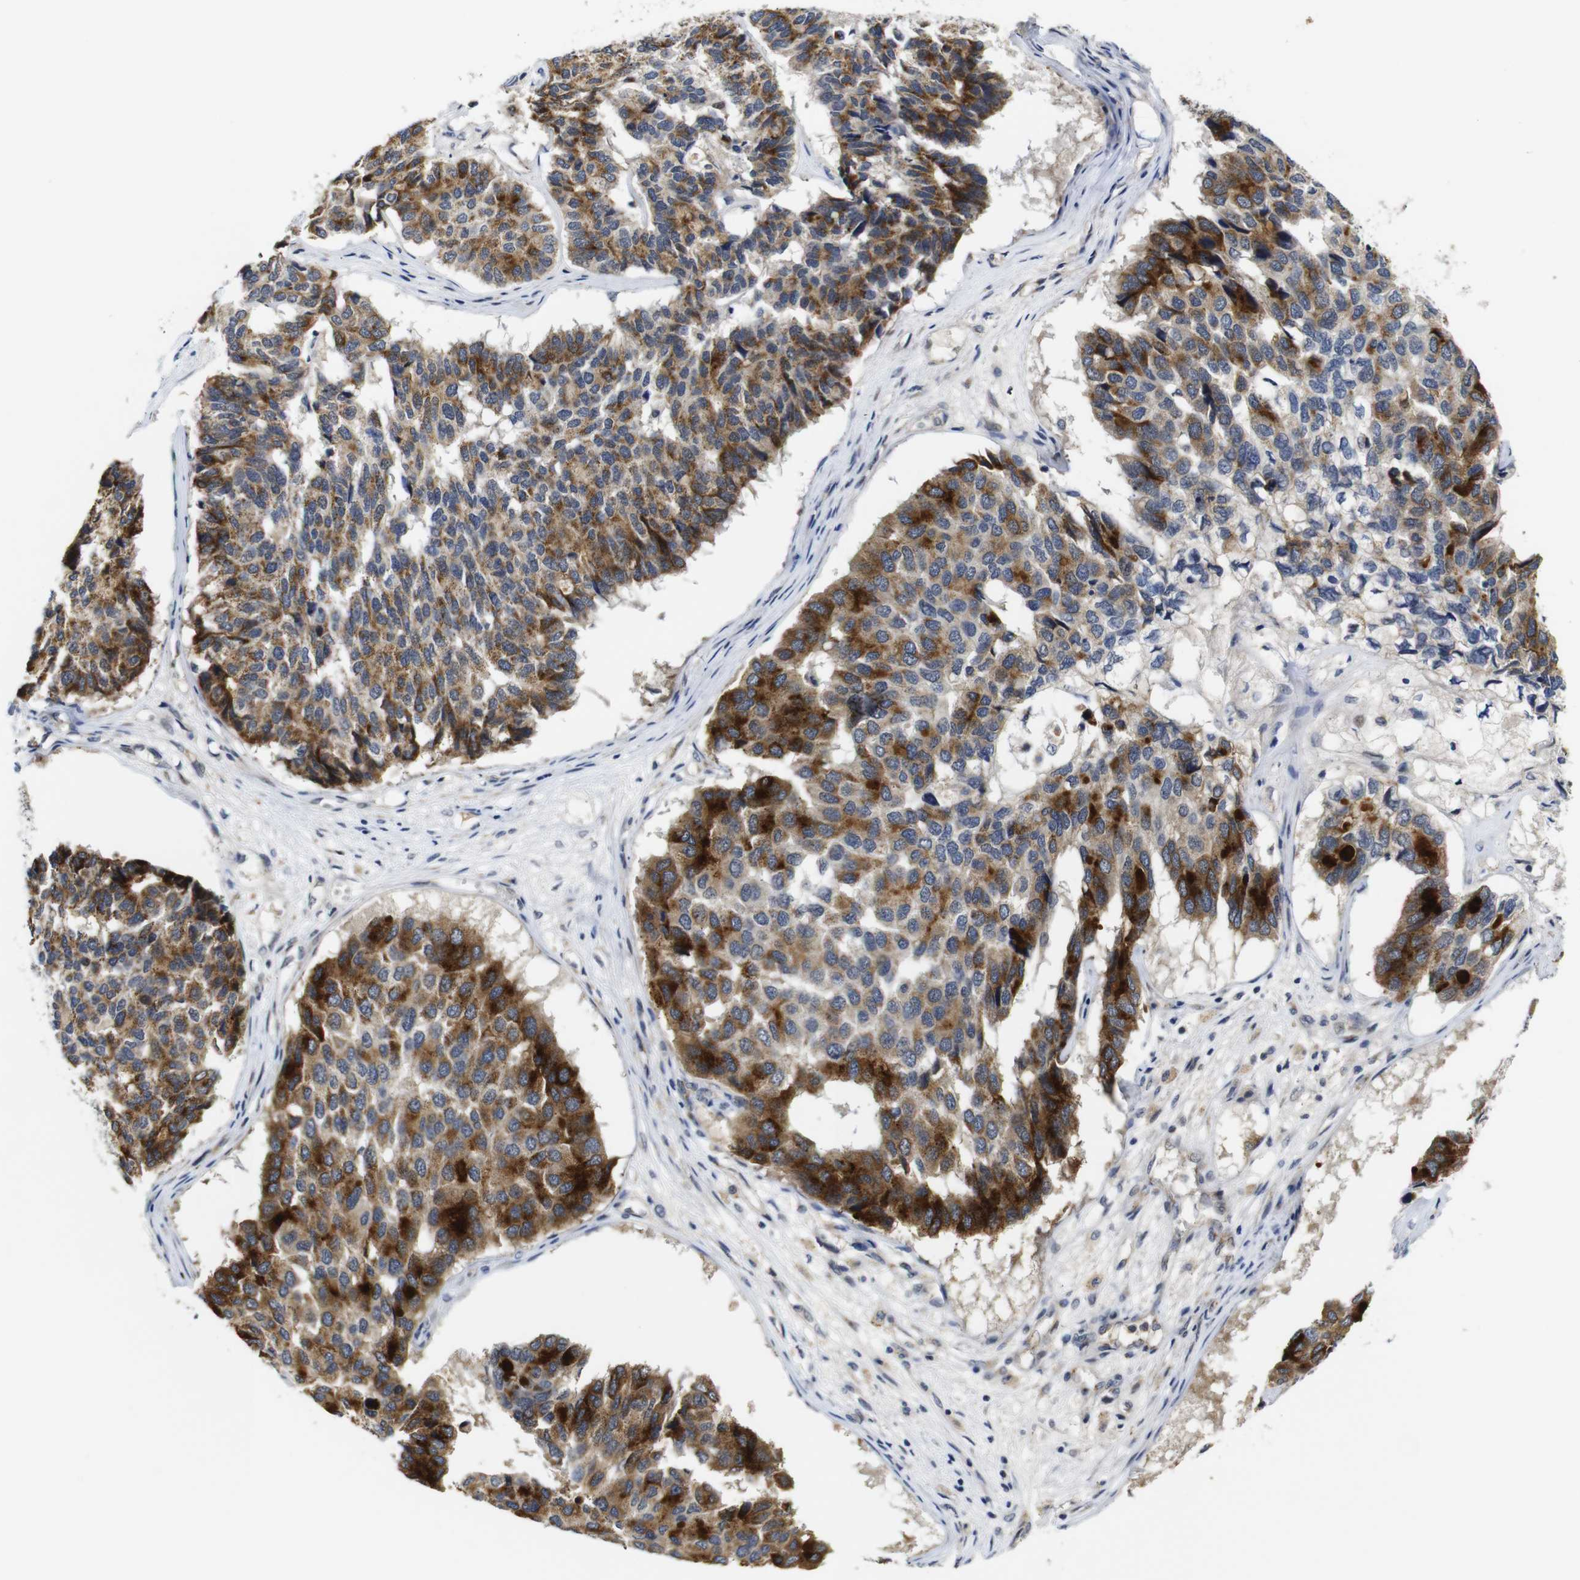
{"staining": {"intensity": "strong", "quantity": "25%-75%", "location": "cytoplasmic/membranous"}, "tissue": "pancreatic cancer", "cell_type": "Tumor cells", "image_type": "cancer", "snomed": [{"axis": "morphology", "description": "Adenocarcinoma, NOS"}, {"axis": "topography", "description": "Pancreas"}], "caption": "IHC (DAB (3,3'-diaminobenzidine)) staining of human pancreatic cancer displays strong cytoplasmic/membranous protein positivity in approximately 25%-75% of tumor cells. (DAB (3,3'-diaminobenzidine) = brown stain, brightfield microscopy at high magnification).", "gene": "FURIN", "patient": {"sex": "male", "age": 50}}